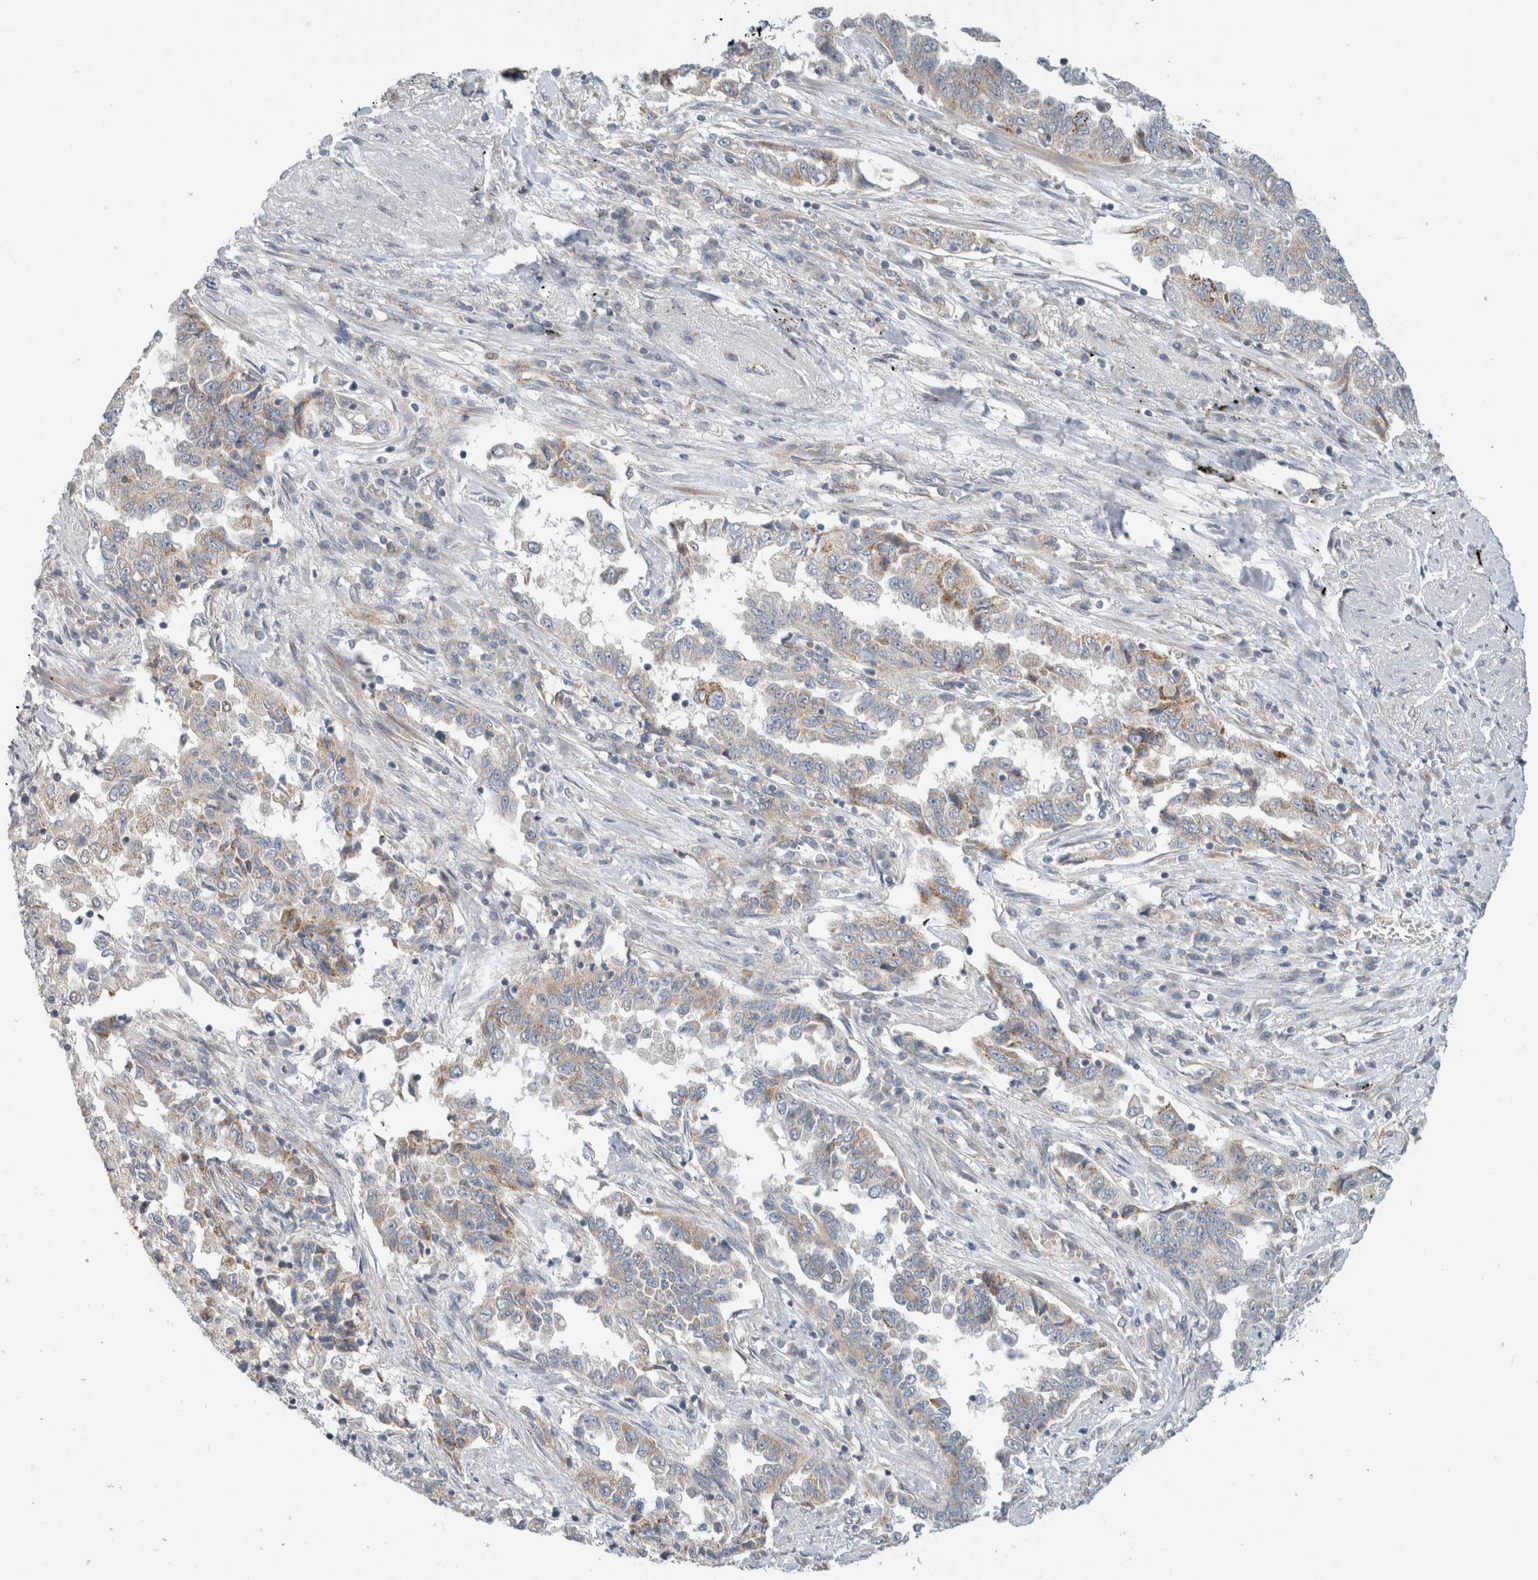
{"staining": {"intensity": "weak", "quantity": "25%-75%", "location": "cytoplasmic/membranous"}, "tissue": "lung cancer", "cell_type": "Tumor cells", "image_type": "cancer", "snomed": [{"axis": "morphology", "description": "Adenocarcinoma, NOS"}, {"axis": "topography", "description": "Lung"}], "caption": "A brown stain labels weak cytoplasmic/membranous staining of a protein in lung cancer tumor cells.", "gene": "KPNA5", "patient": {"sex": "female", "age": 51}}